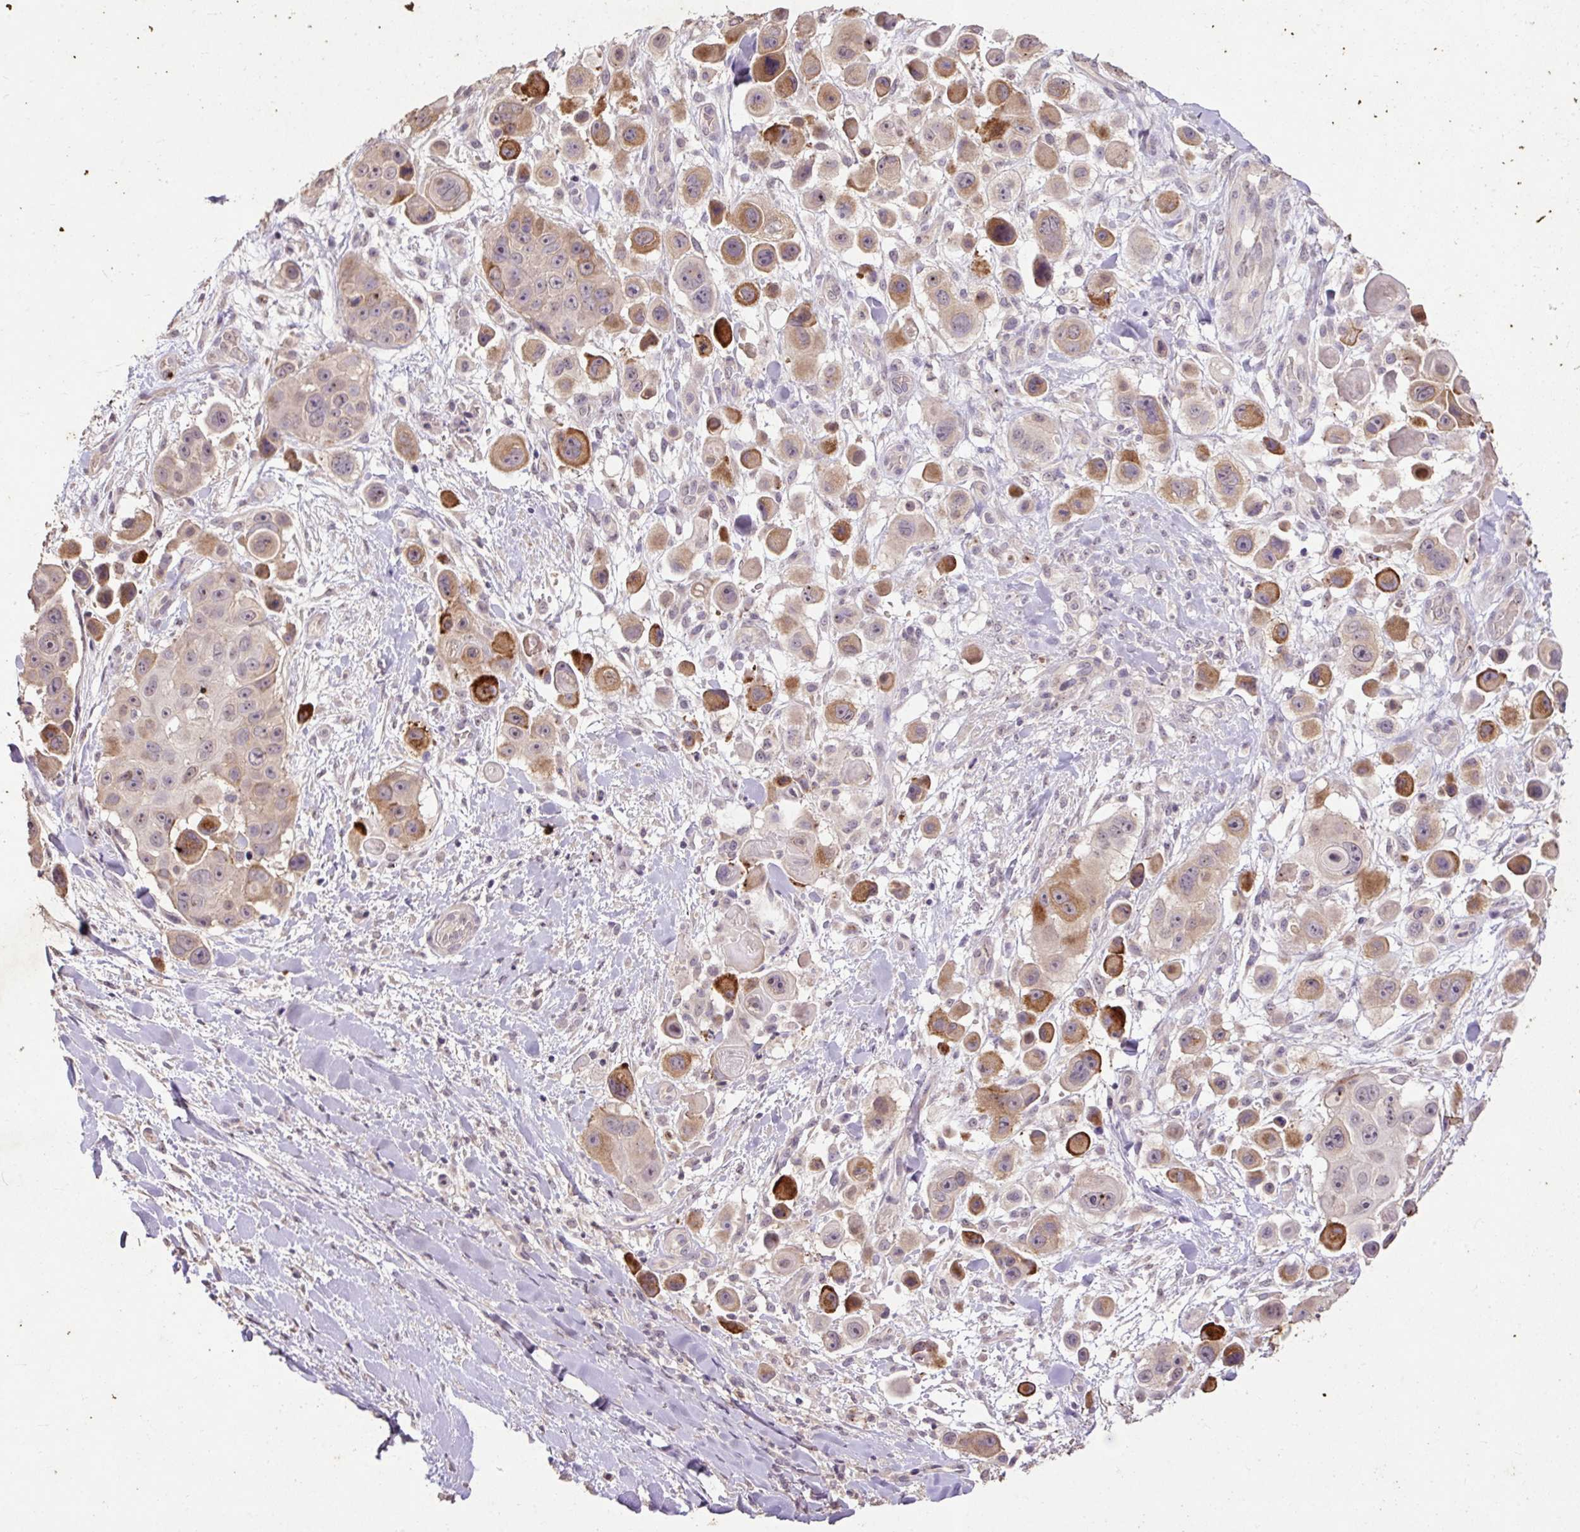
{"staining": {"intensity": "moderate", "quantity": ">75%", "location": "cytoplasmic/membranous"}, "tissue": "skin cancer", "cell_type": "Tumor cells", "image_type": "cancer", "snomed": [{"axis": "morphology", "description": "Squamous cell carcinoma, NOS"}, {"axis": "topography", "description": "Skin"}], "caption": "There is medium levels of moderate cytoplasmic/membranous positivity in tumor cells of squamous cell carcinoma (skin), as demonstrated by immunohistochemical staining (brown color).", "gene": "LRTM2", "patient": {"sex": "male", "age": 67}}